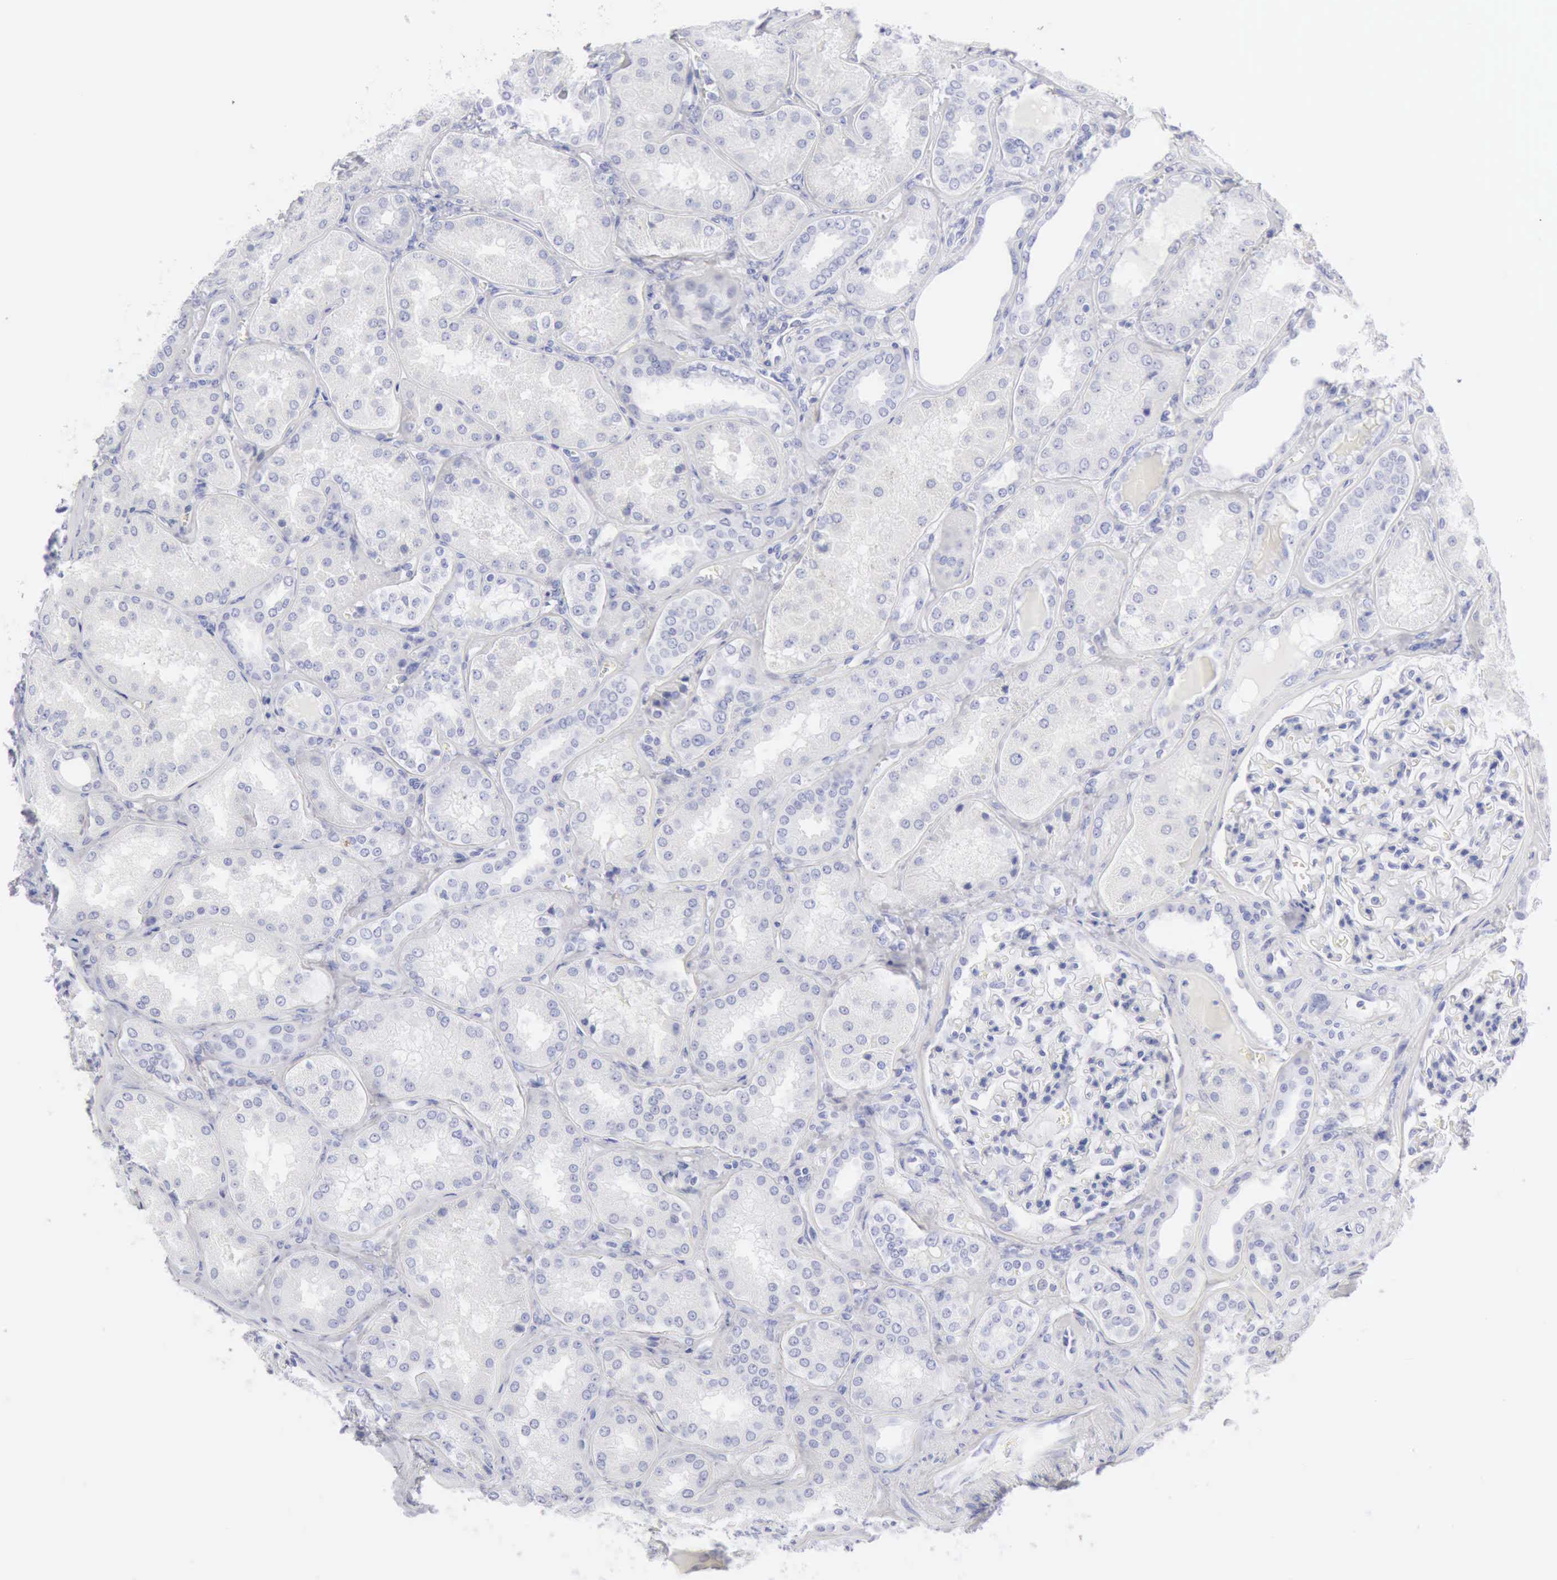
{"staining": {"intensity": "negative", "quantity": "none", "location": "none"}, "tissue": "kidney", "cell_type": "Cells in glomeruli", "image_type": "normal", "snomed": [{"axis": "morphology", "description": "Normal tissue, NOS"}, {"axis": "topography", "description": "Kidney"}], "caption": "Cells in glomeruli show no significant staining in benign kidney.", "gene": "KRT10", "patient": {"sex": "female", "age": 56}}